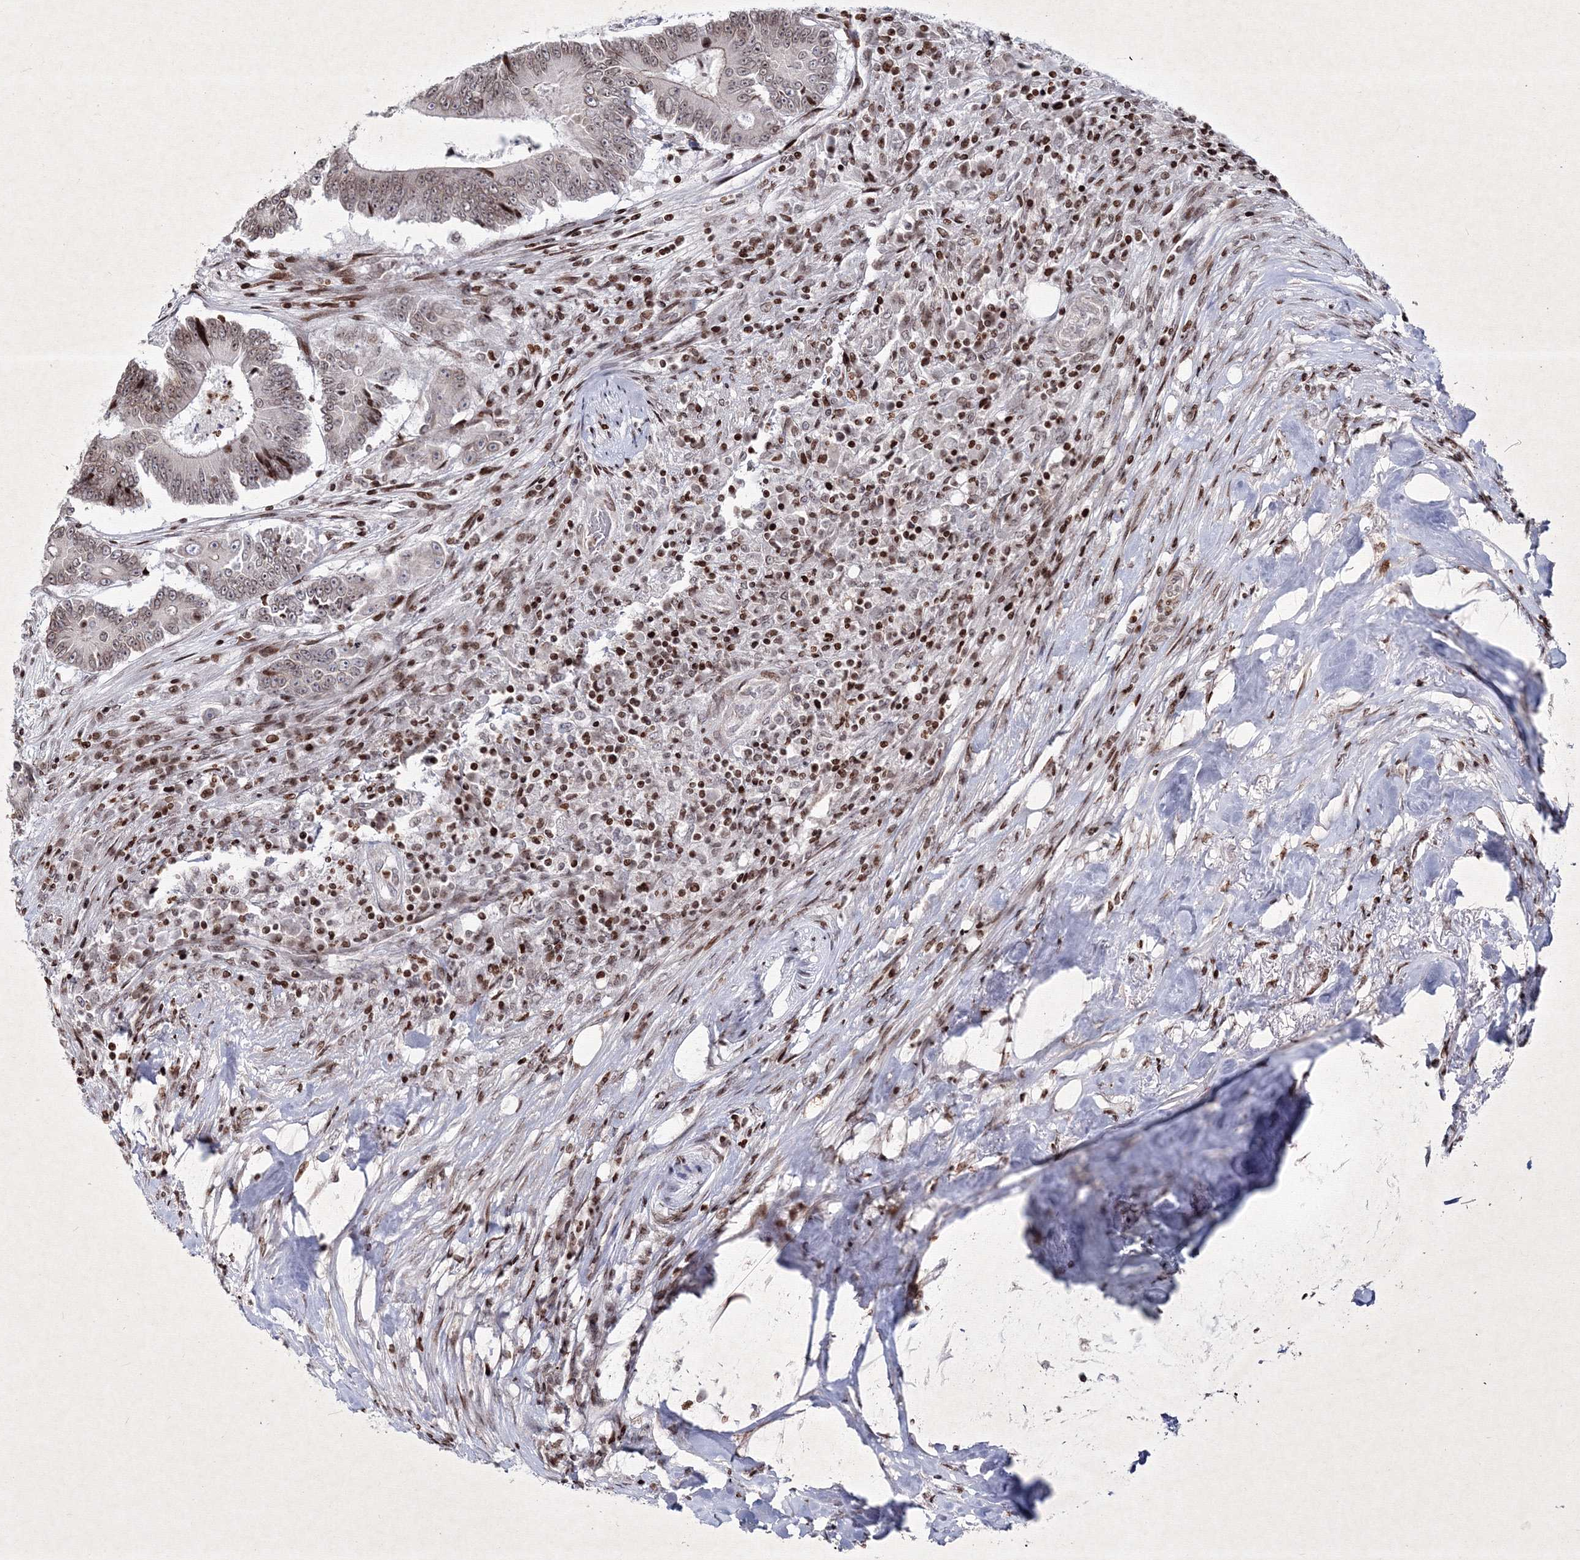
{"staining": {"intensity": "moderate", "quantity": "<25%", "location": "nuclear"}, "tissue": "colorectal cancer", "cell_type": "Tumor cells", "image_type": "cancer", "snomed": [{"axis": "morphology", "description": "Adenocarcinoma, NOS"}, {"axis": "topography", "description": "Colon"}], "caption": "Protein staining by IHC displays moderate nuclear expression in about <25% of tumor cells in colorectal cancer (adenocarcinoma). (brown staining indicates protein expression, while blue staining denotes nuclei).", "gene": "SMIM29", "patient": {"sex": "male", "age": 83}}